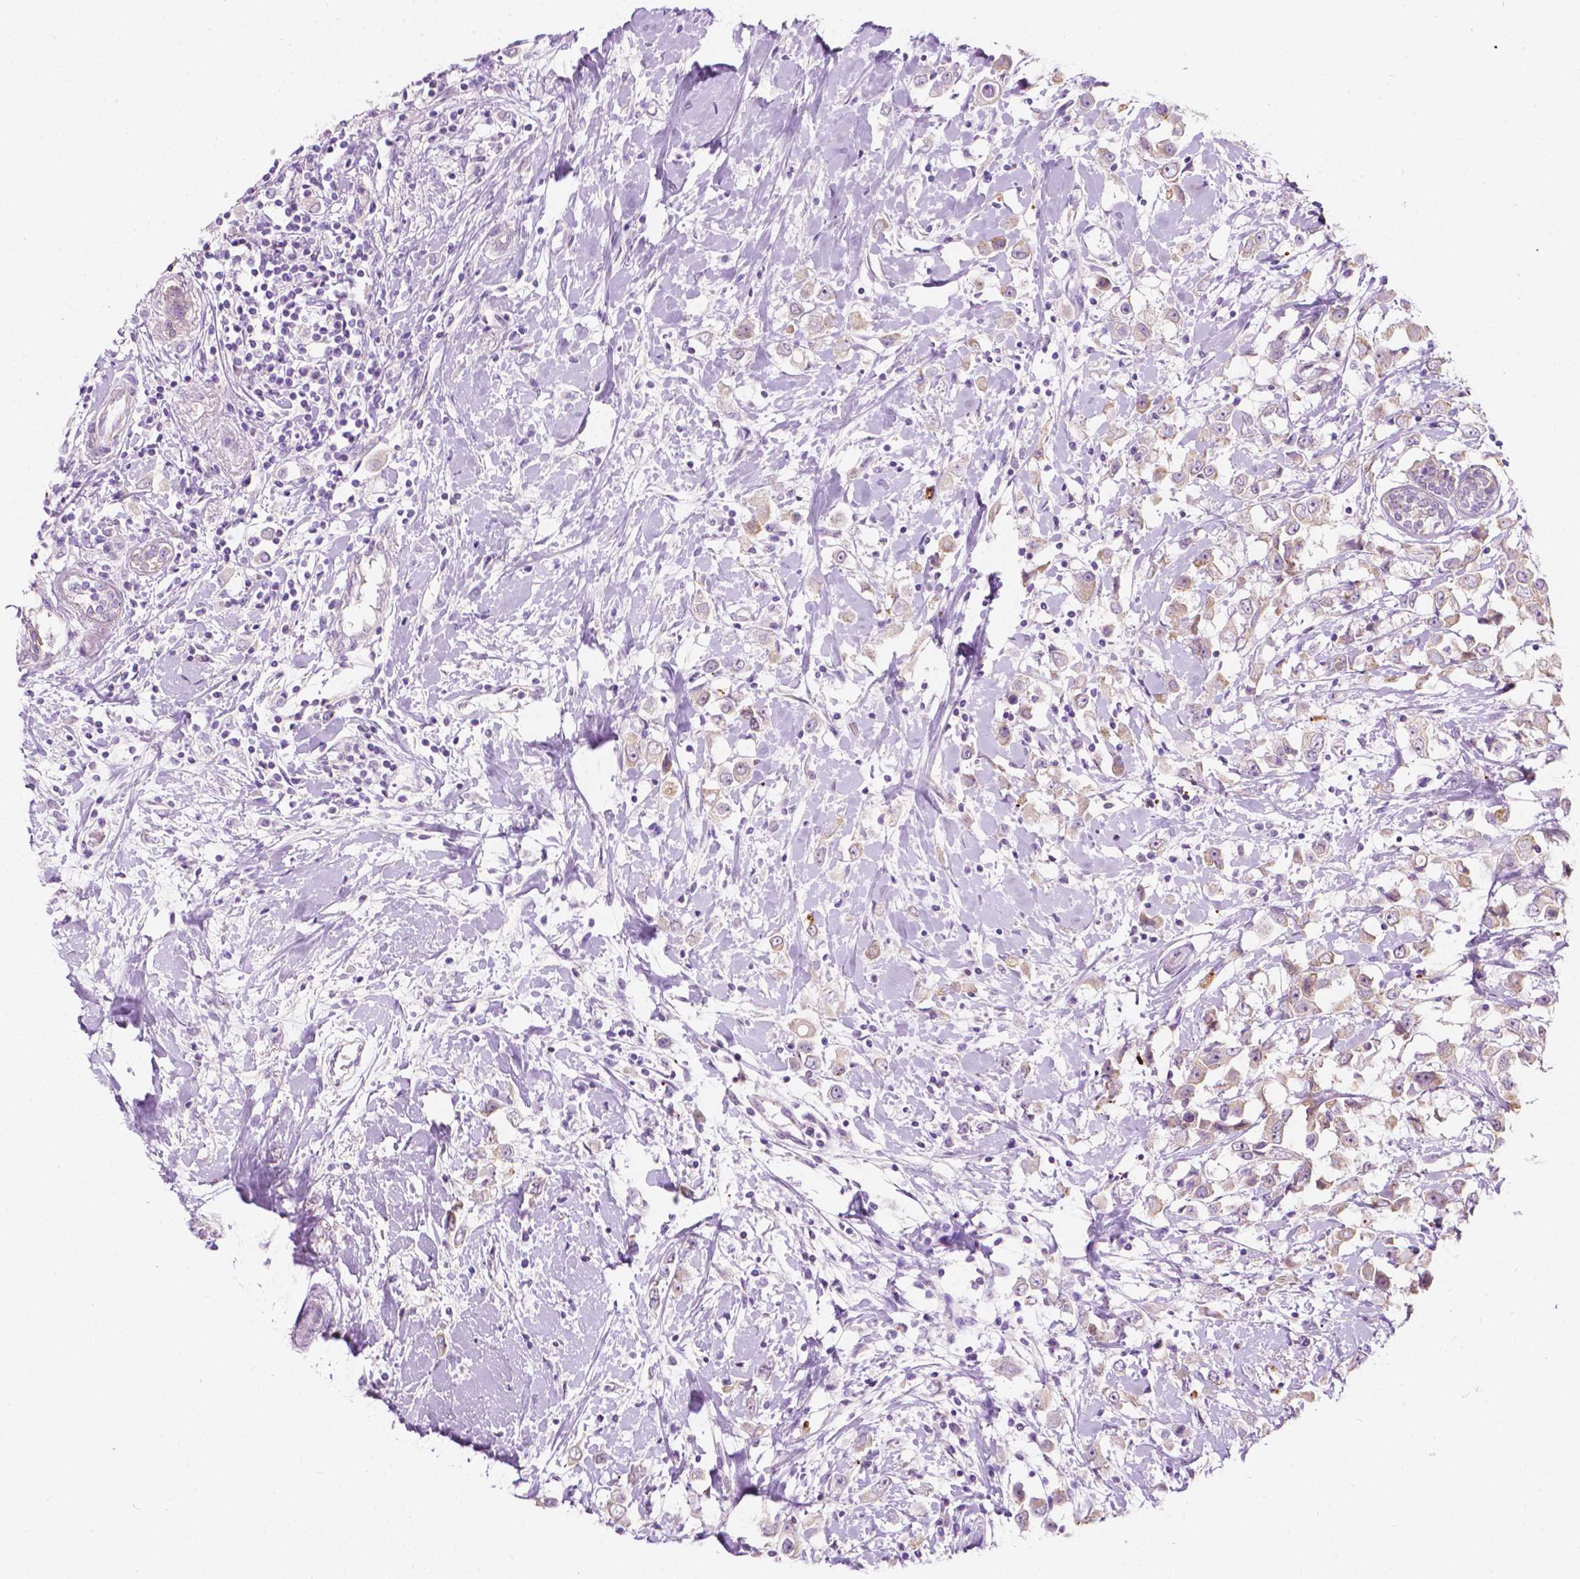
{"staining": {"intensity": "weak", "quantity": "25%-75%", "location": "cytoplasmic/membranous"}, "tissue": "breast cancer", "cell_type": "Tumor cells", "image_type": "cancer", "snomed": [{"axis": "morphology", "description": "Duct carcinoma"}, {"axis": "topography", "description": "Breast"}], "caption": "Tumor cells display low levels of weak cytoplasmic/membranous expression in about 25%-75% of cells in human breast infiltrating ductal carcinoma.", "gene": "NOS1AP", "patient": {"sex": "female", "age": 61}}